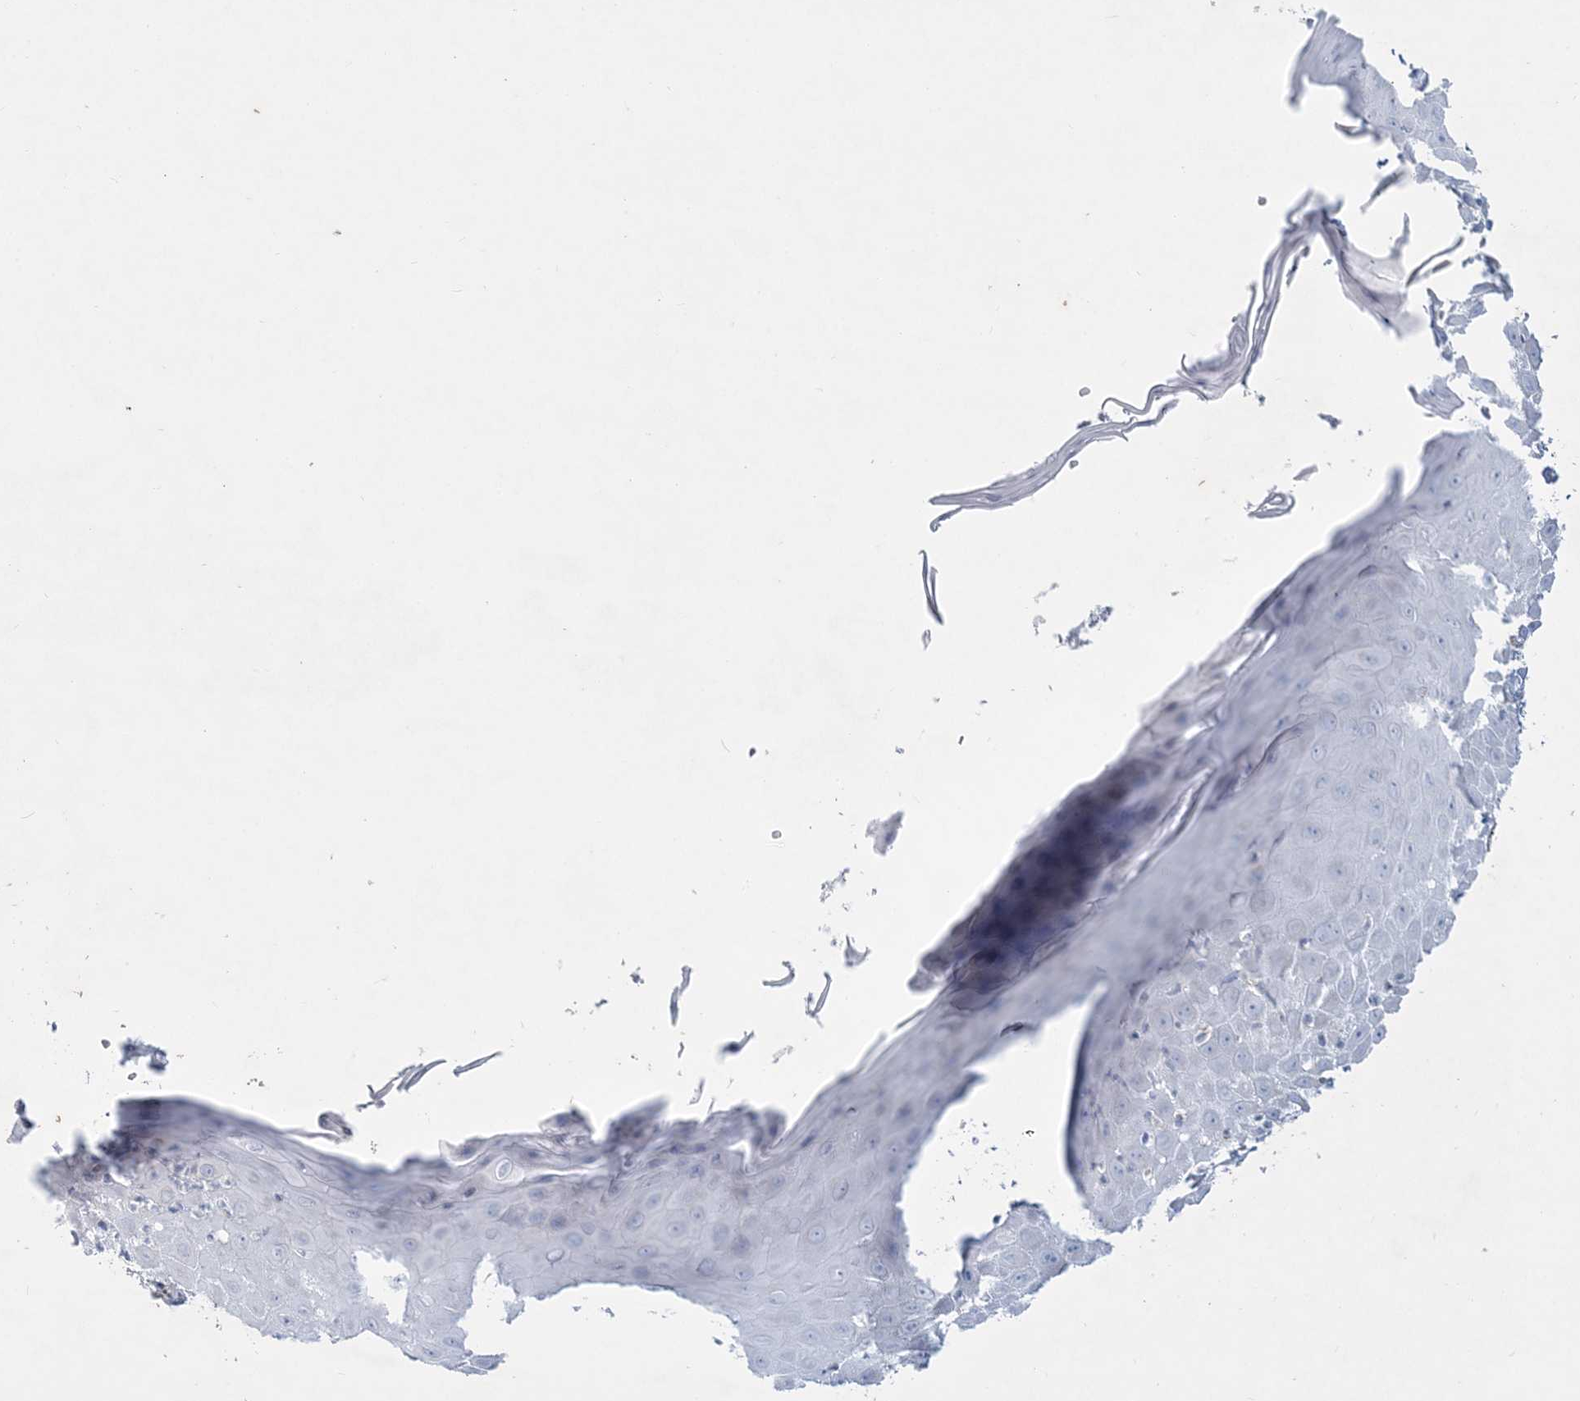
{"staining": {"intensity": "negative", "quantity": "none", "location": "none"}, "tissue": "skin", "cell_type": "Epidermal cells", "image_type": "normal", "snomed": [{"axis": "morphology", "description": "Normal tissue, NOS"}, {"axis": "topography", "description": "Vulva"}], "caption": "This is an immunohistochemistry (IHC) histopathology image of benign human skin. There is no positivity in epidermal cells.", "gene": "TBC1D7", "patient": {"sex": "female", "age": 68}}